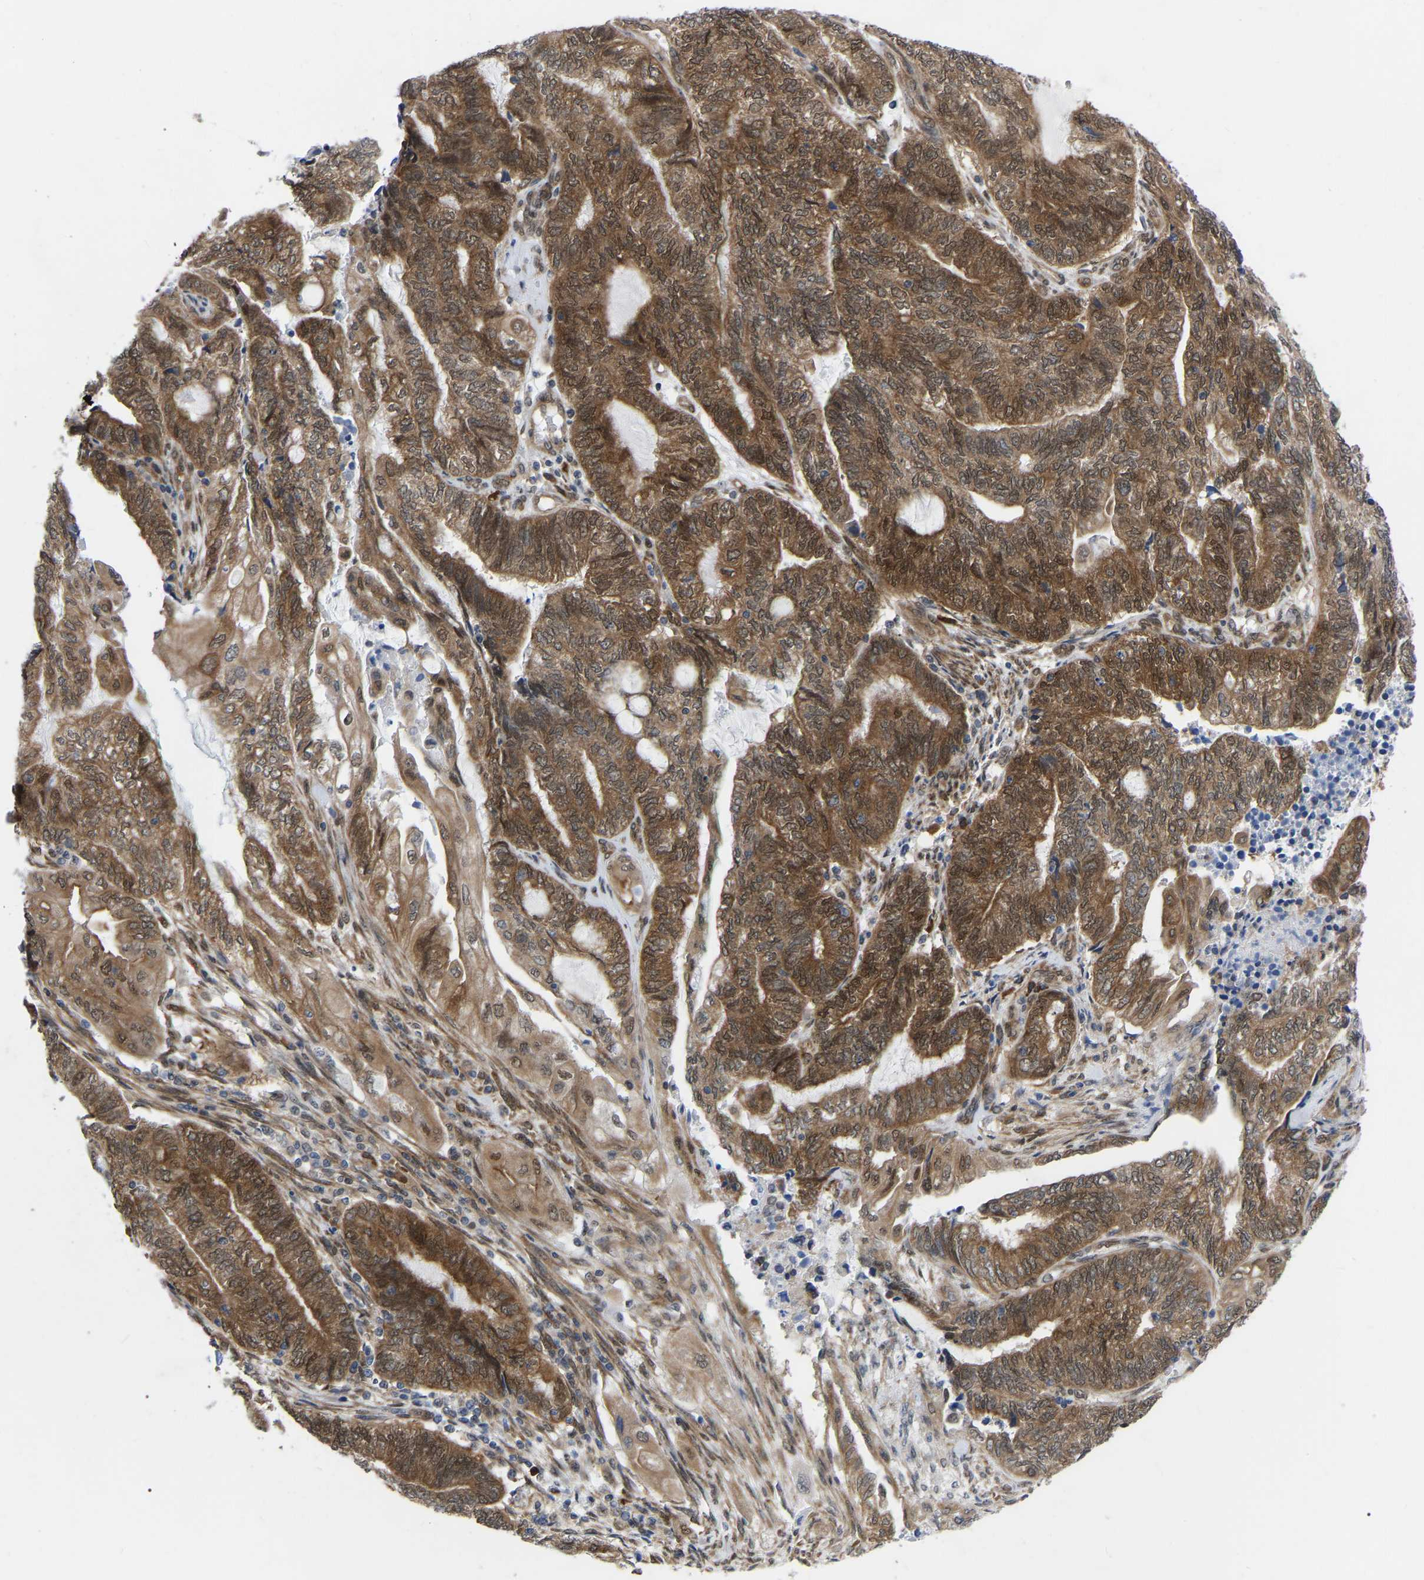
{"staining": {"intensity": "moderate", "quantity": ">75%", "location": "cytoplasmic/membranous,nuclear"}, "tissue": "endometrial cancer", "cell_type": "Tumor cells", "image_type": "cancer", "snomed": [{"axis": "morphology", "description": "Adenocarcinoma, NOS"}, {"axis": "topography", "description": "Uterus"}, {"axis": "topography", "description": "Endometrium"}], "caption": "IHC (DAB) staining of human endometrial cancer shows moderate cytoplasmic/membranous and nuclear protein expression in about >75% of tumor cells.", "gene": "UBE4B", "patient": {"sex": "female", "age": 70}}